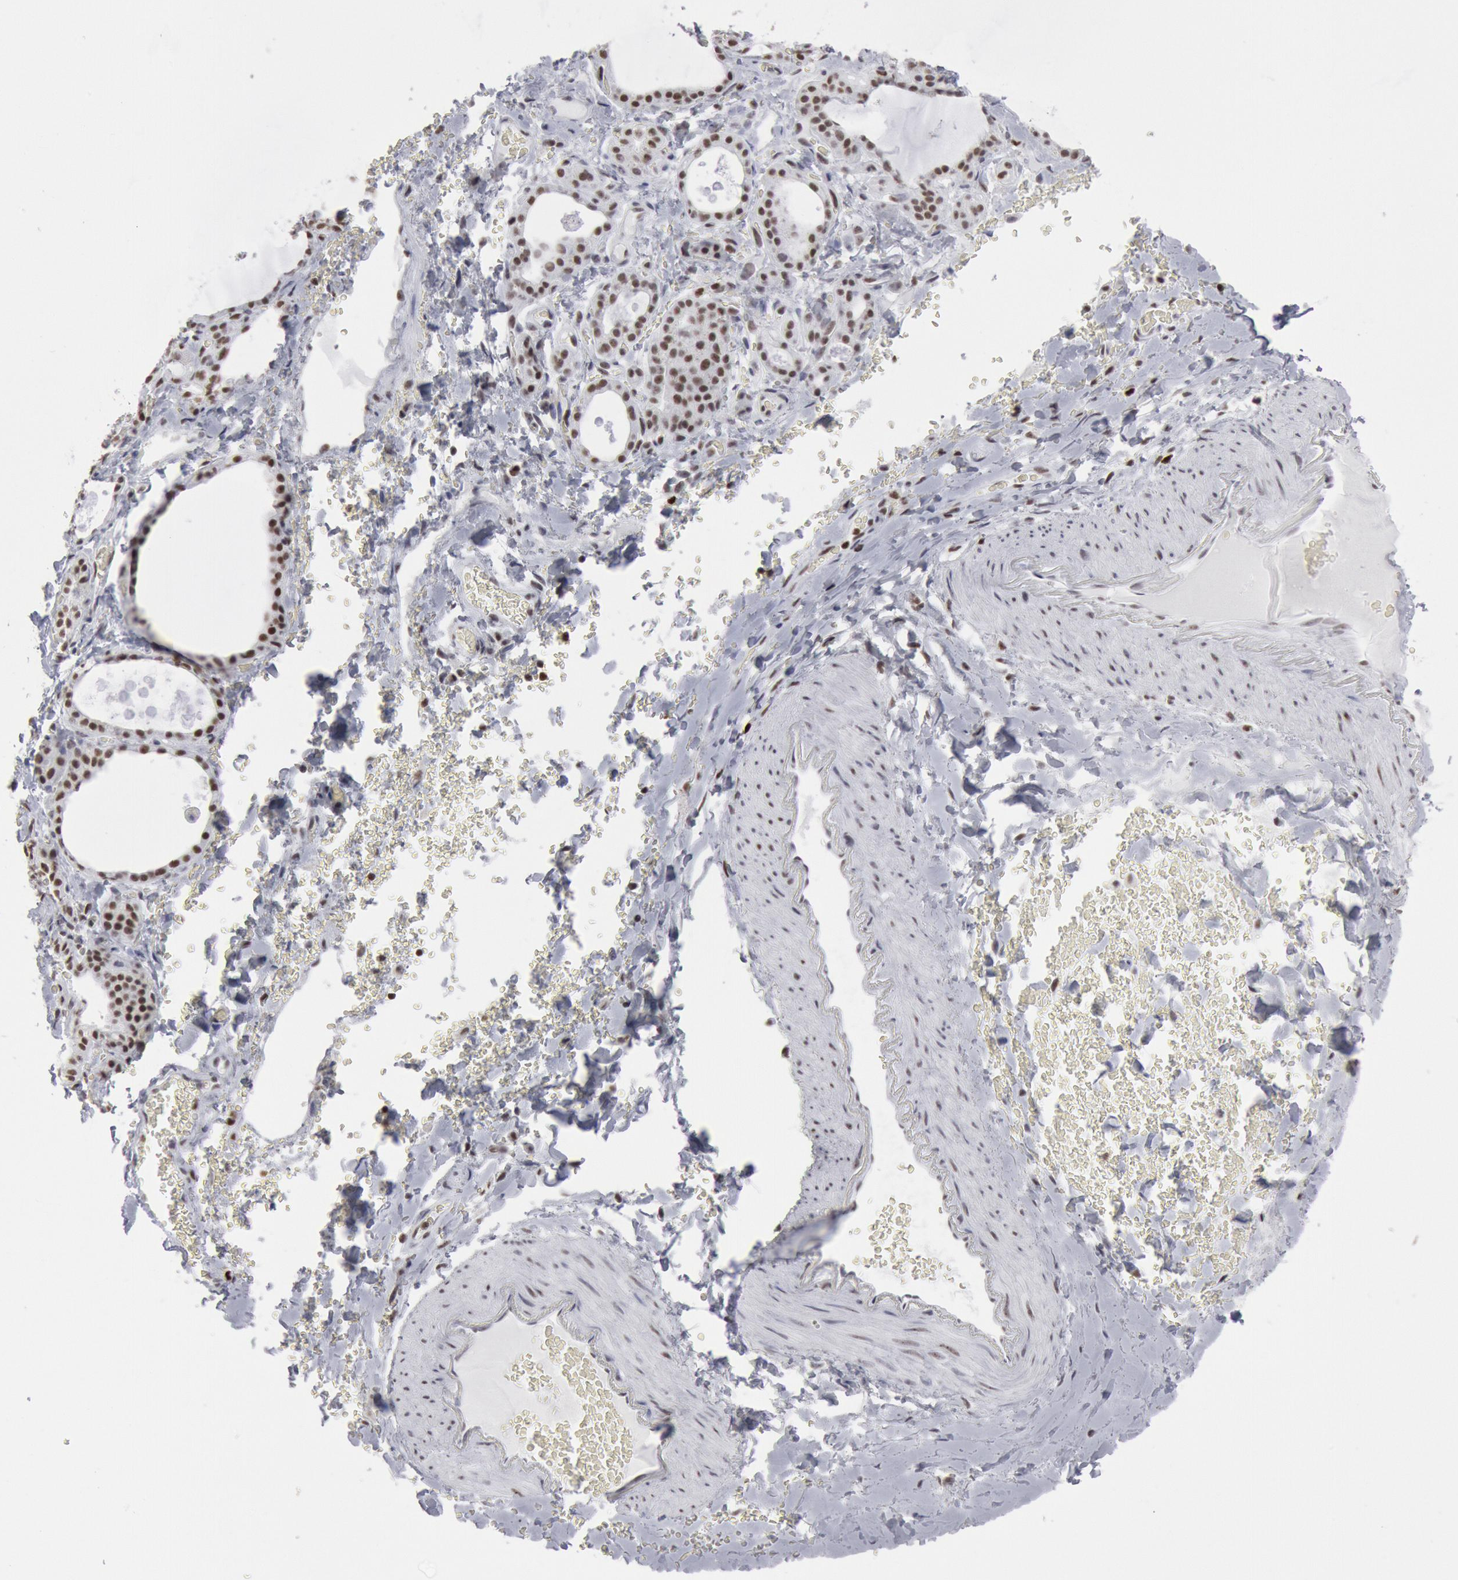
{"staining": {"intensity": "strong", "quantity": ">75%", "location": "nuclear"}, "tissue": "thyroid gland", "cell_type": "Glandular cells", "image_type": "normal", "snomed": [{"axis": "morphology", "description": "Normal tissue, NOS"}, {"axis": "topography", "description": "Thyroid gland"}], "caption": "Immunohistochemistry (IHC) micrograph of normal thyroid gland: thyroid gland stained using immunohistochemistry exhibits high levels of strong protein expression localized specifically in the nuclear of glandular cells, appearing as a nuclear brown color.", "gene": "SUB1", "patient": {"sex": "male", "age": 61}}